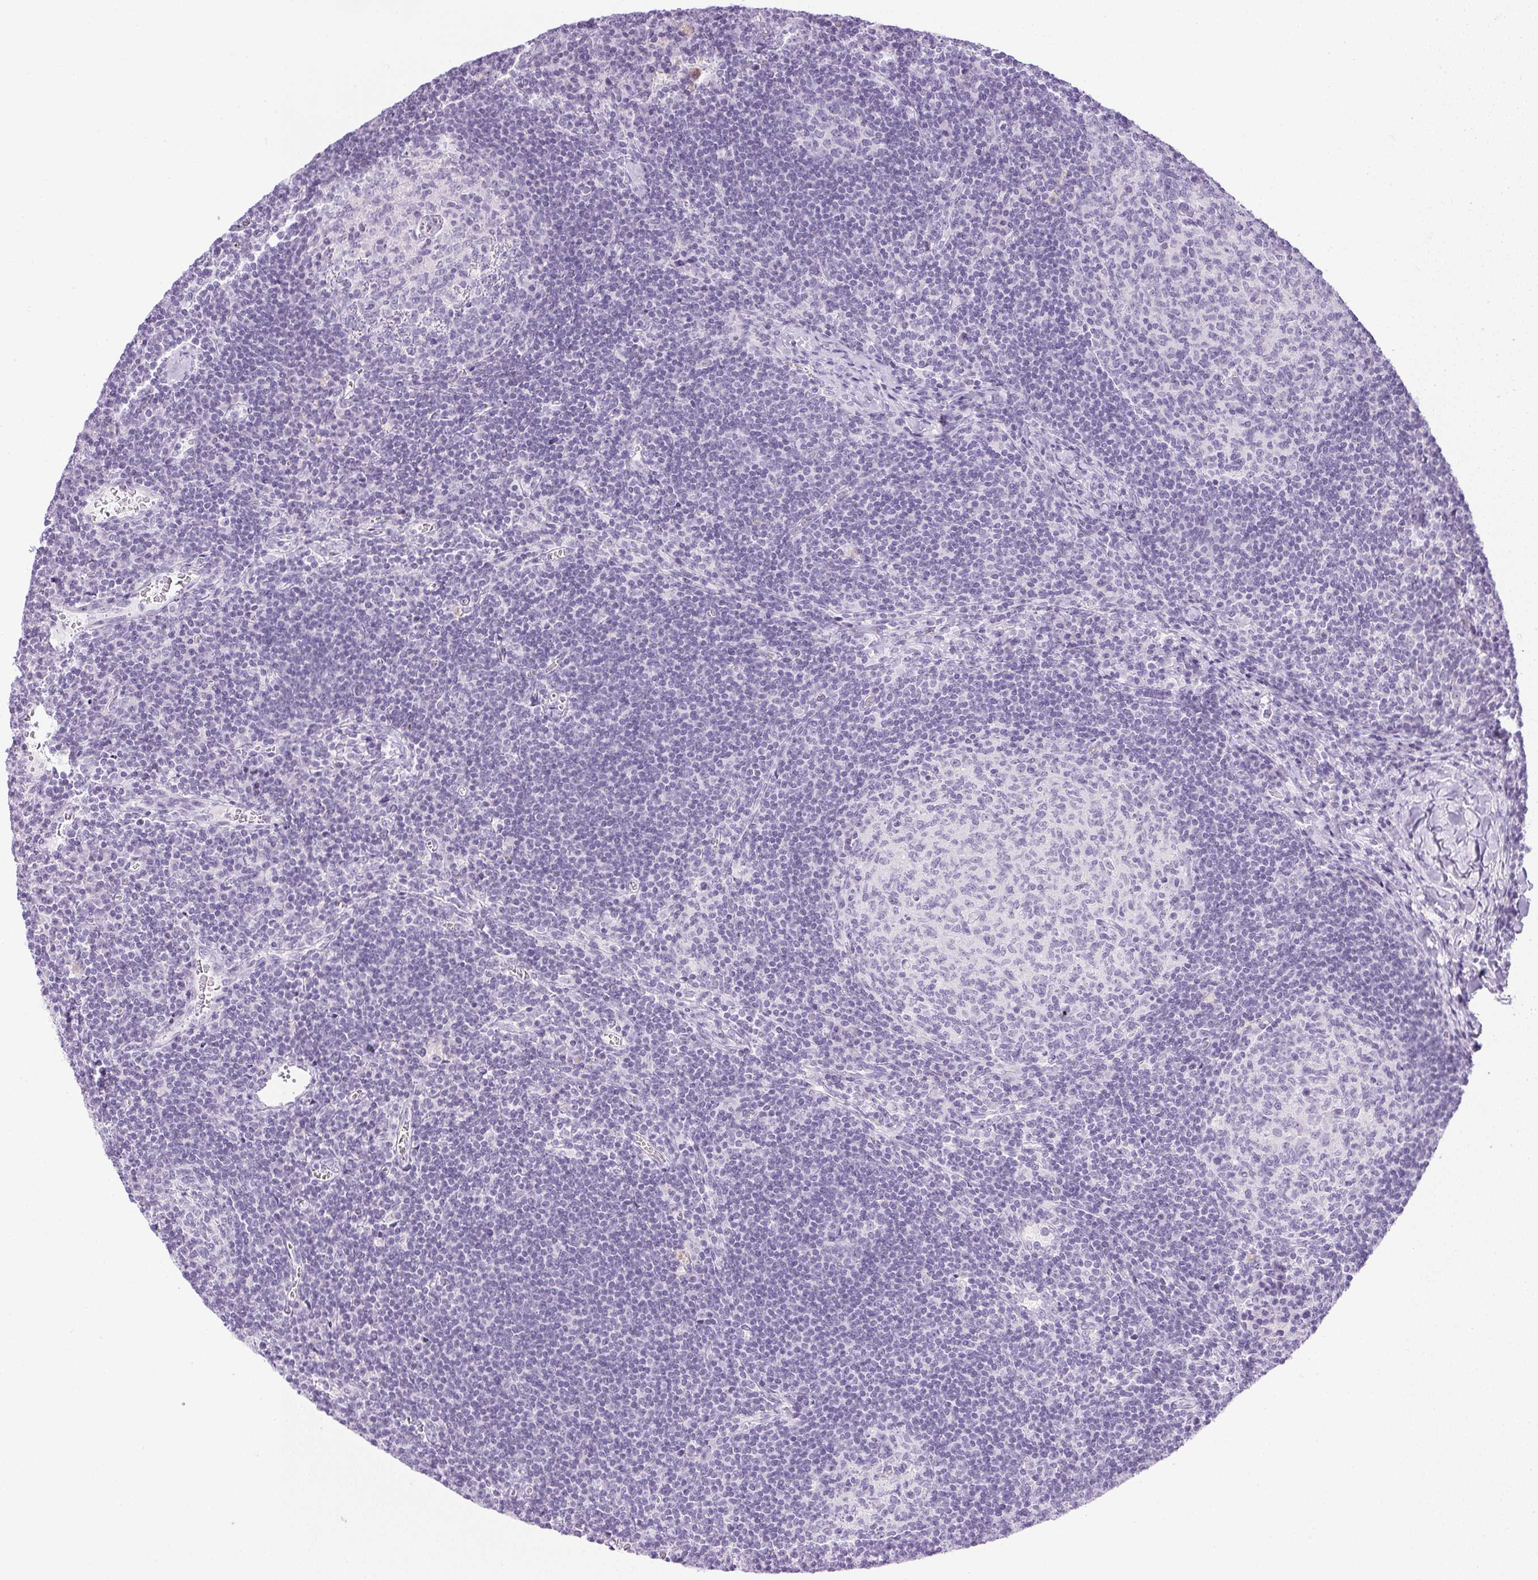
{"staining": {"intensity": "negative", "quantity": "none", "location": "none"}, "tissue": "lymph node", "cell_type": "Germinal center cells", "image_type": "normal", "snomed": [{"axis": "morphology", "description": "Normal tissue, NOS"}, {"axis": "topography", "description": "Lymph node"}], "caption": "Lymph node was stained to show a protein in brown. There is no significant staining in germinal center cells. (DAB (3,3'-diaminobenzidine) IHC with hematoxylin counter stain).", "gene": "CPB1", "patient": {"sex": "male", "age": 67}}